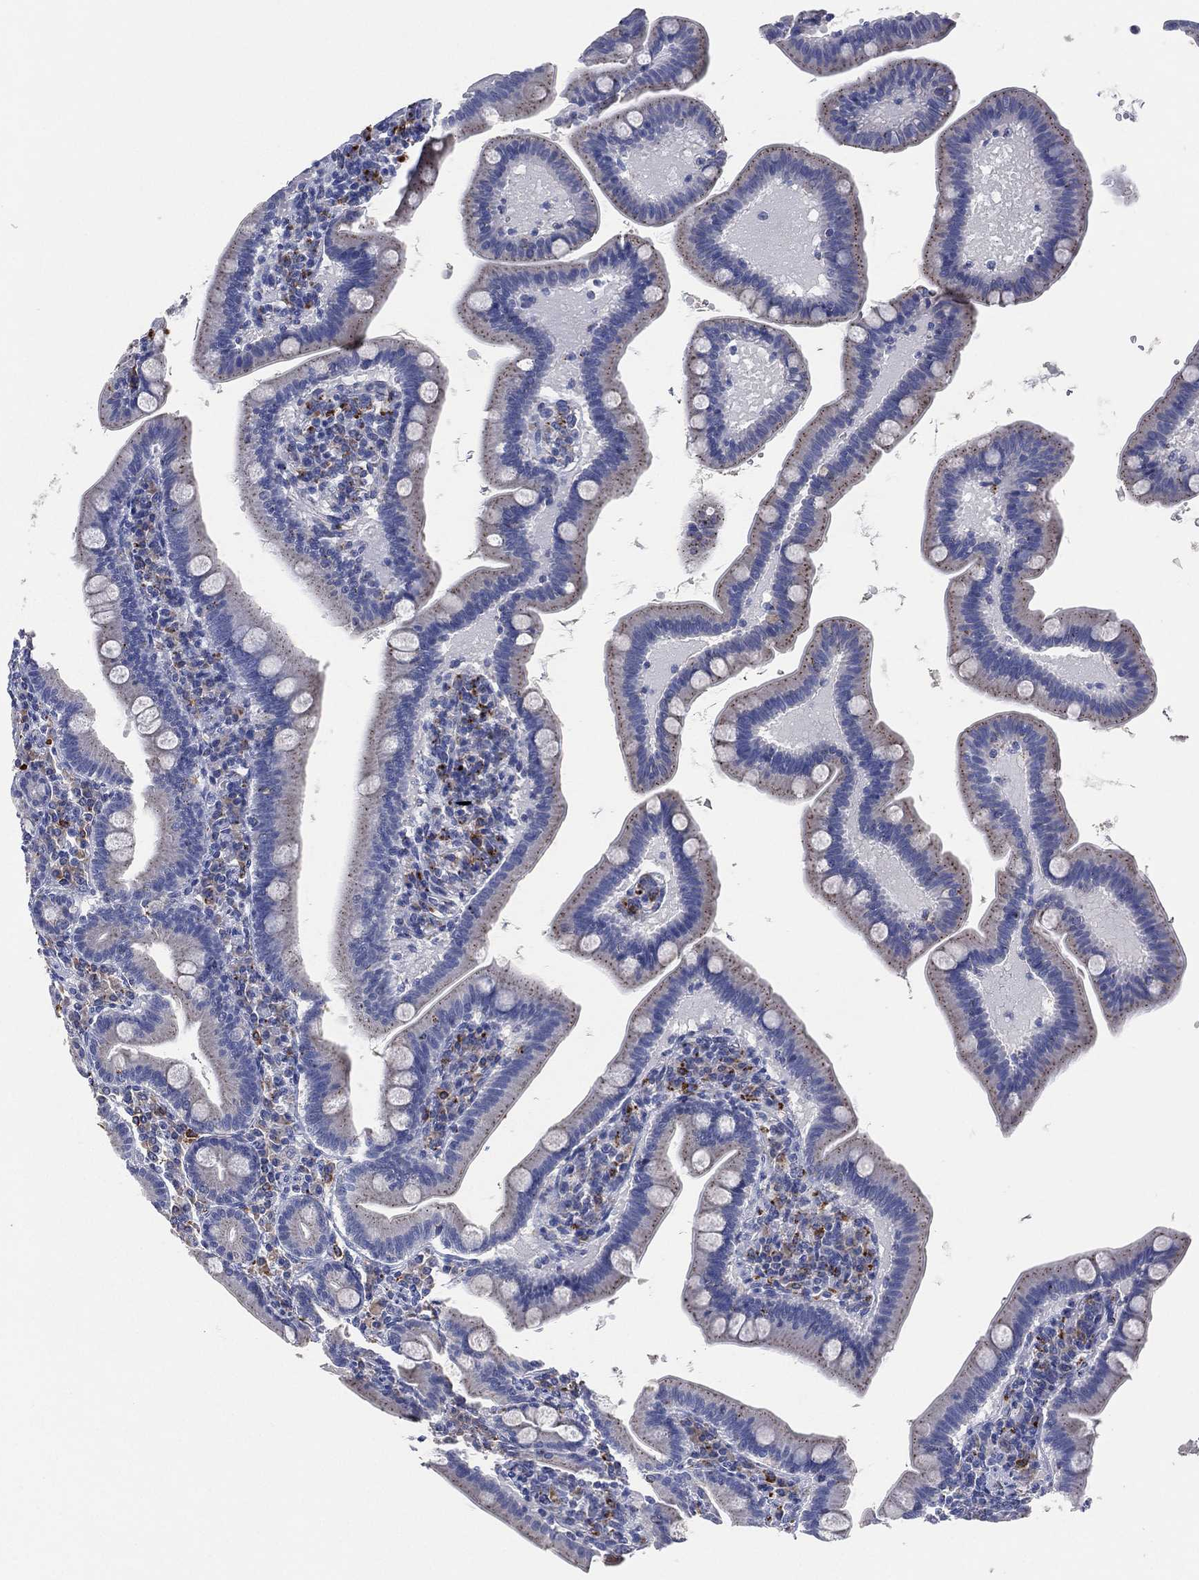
{"staining": {"intensity": "negative", "quantity": "none", "location": "none"}, "tissue": "small intestine", "cell_type": "Glandular cells", "image_type": "normal", "snomed": [{"axis": "morphology", "description": "Normal tissue, NOS"}, {"axis": "topography", "description": "Small intestine"}], "caption": "DAB (3,3'-diaminobenzidine) immunohistochemical staining of normal small intestine shows no significant expression in glandular cells. (Immunohistochemistry (ihc), brightfield microscopy, high magnification).", "gene": "GALNS", "patient": {"sex": "male", "age": 66}}